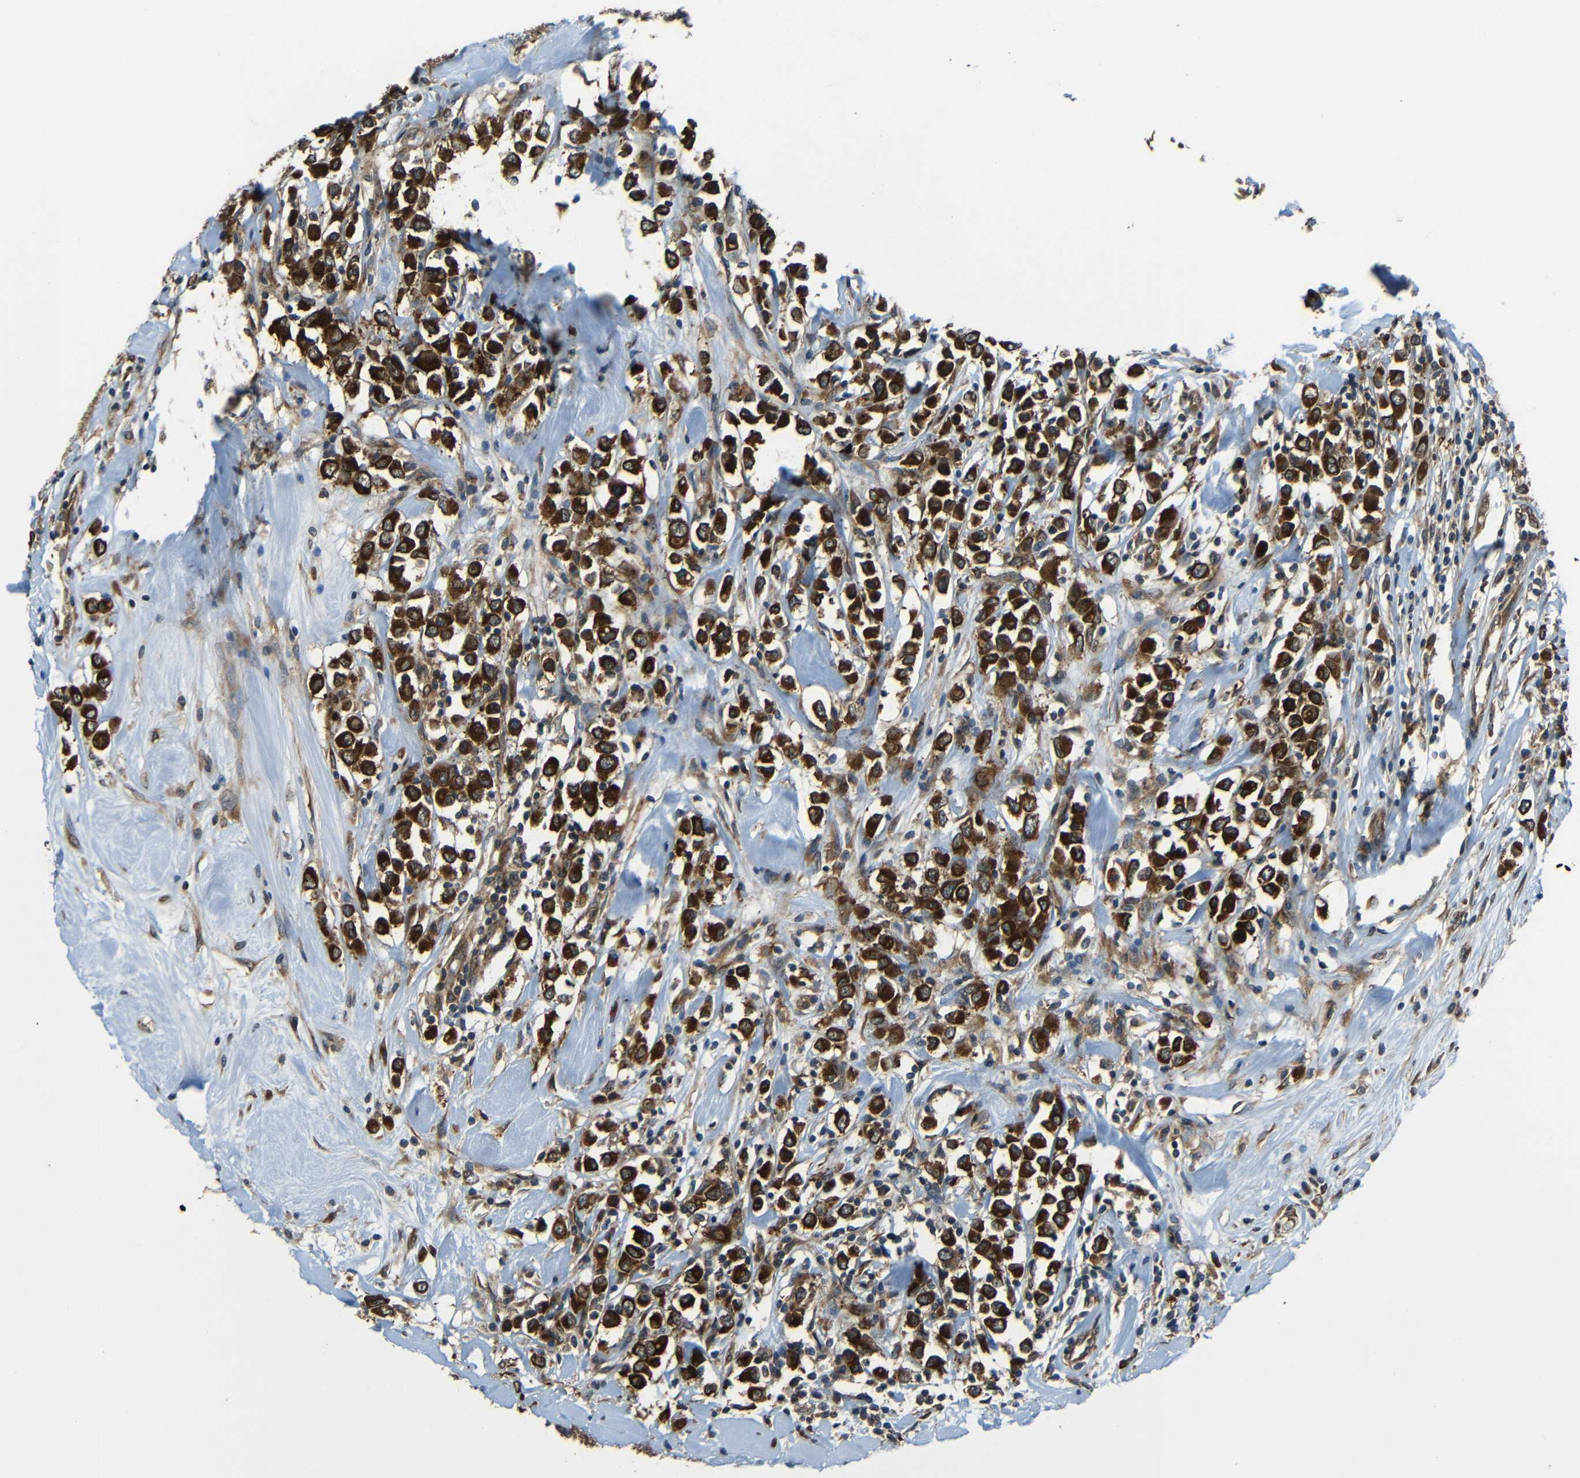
{"staining": {"intensity": "strong", "quantity": ">75%", "location": "cytoplasmic/membranous"}, "tissue": "breast cancer", "cell_type": "Tumor cells", "image_type": "cancer", "snomed": [{"axis": "morphology", "description": "Duct carcinoma"}, {"axis": "topography", "description": "Breast"}], "caption": "Immunohistochemistry staining of breast cancer (intraductal carcinoma), which reveals high levels of strong cytoplasmic/membranous staining in about >75% of tumor cells indicating strong cytoplasmic/membranous protein staining. The staining was performed using DAB (3,3'-diaminobenzidine) (brown) for protein detection and nuclei were counterstained in hematoxylin (blue).", "gene": "VAPB", "patient": {"sex": "female", "age": 61}}